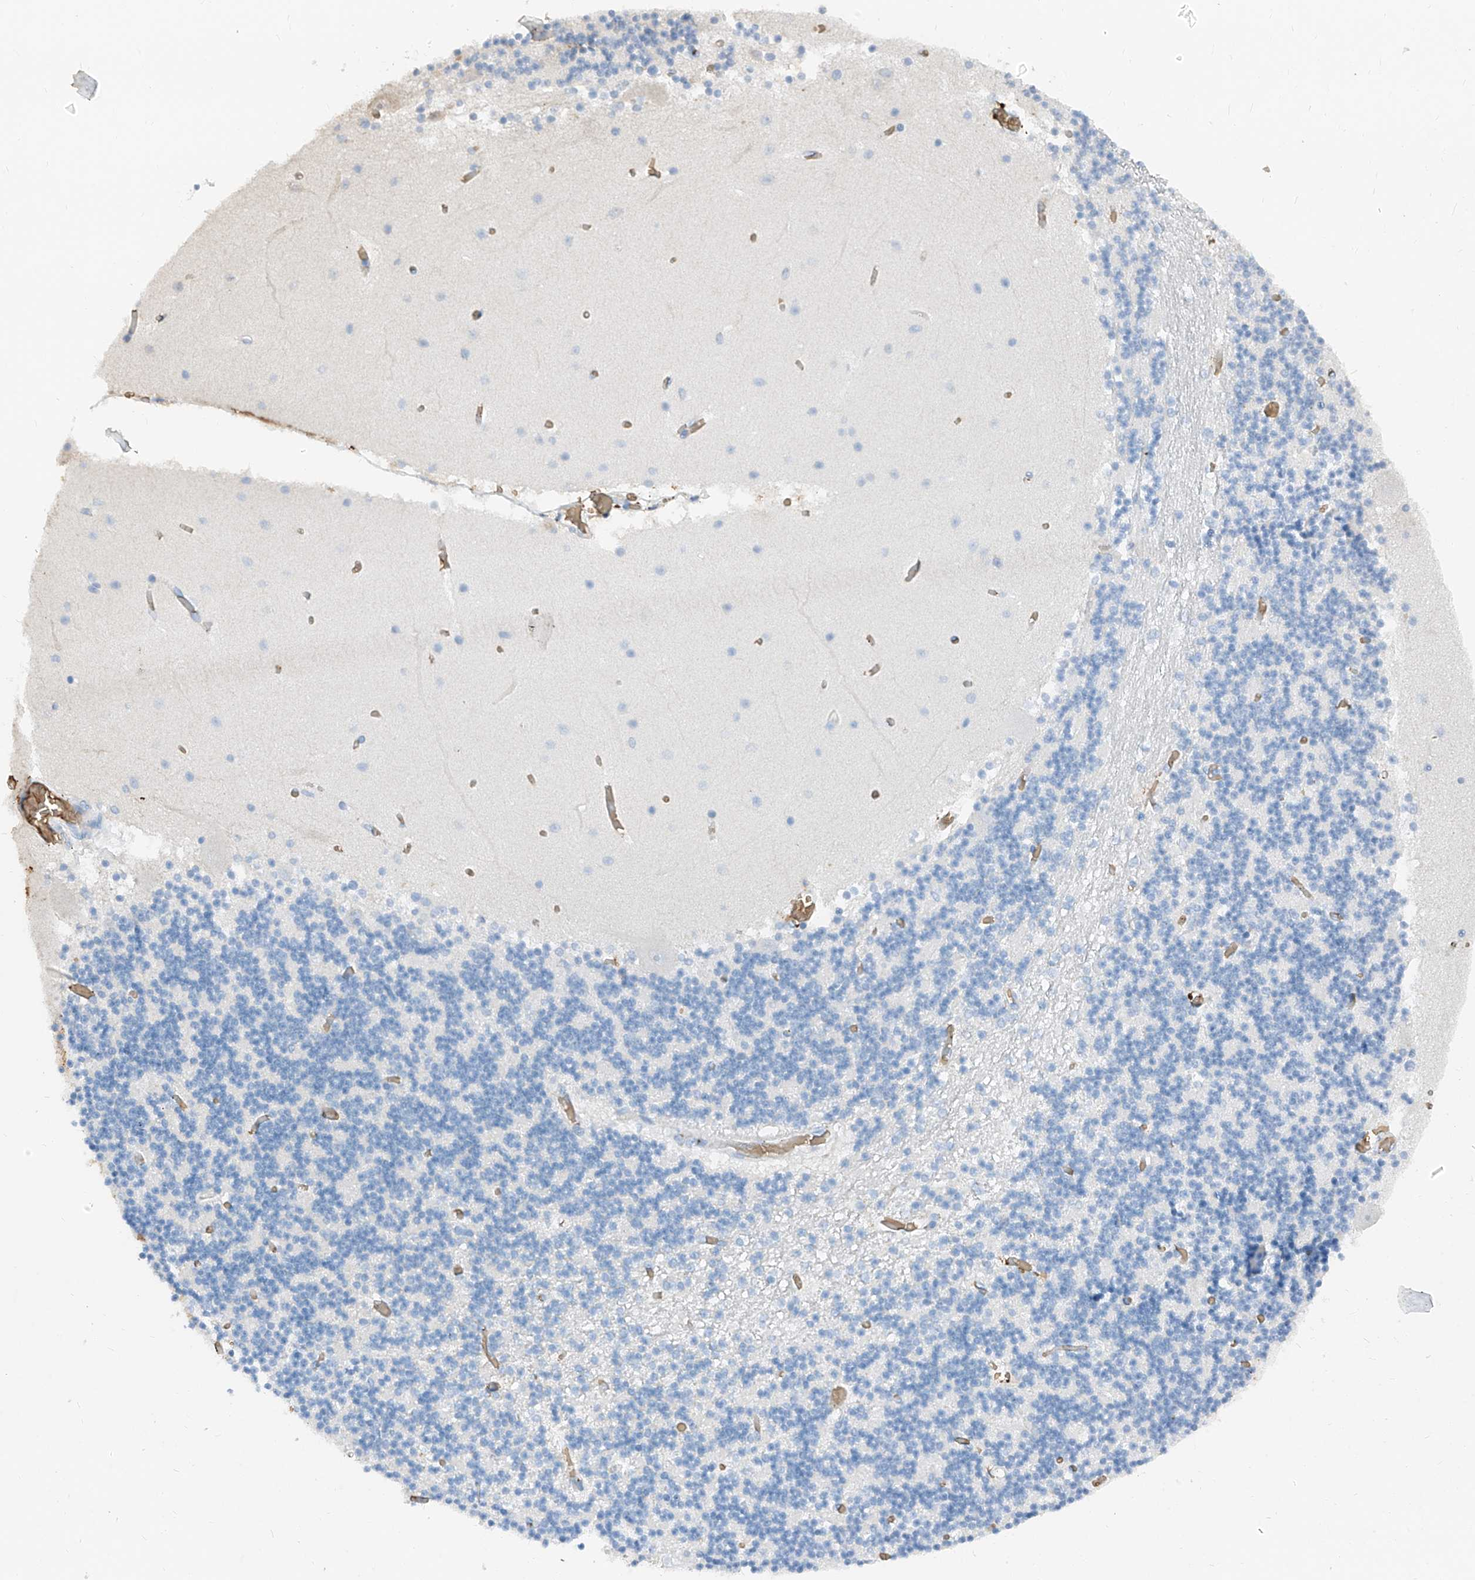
{"staining": {"intensity": "negative", "quantity": "none", "location": "none"}, "tissue": "cerebellum", "cell_type": "Cells in granular layer", "image_type": "normal", "snomed": [{"axis": "morphology", "description": "Normal tissue, NOS"}, {"axis": "topography", "description": "Cerebellum"}], "caption": "Cells in granular layer show no significant expression in unremarkable cerebellum. Brightfield microscopy of immunohistochemistry stained with DAB (brown) and hematoxylin (blue), captured at high magnification.", "gene": "PRSS23", "patient": {"sex": "female", "age": 28}}